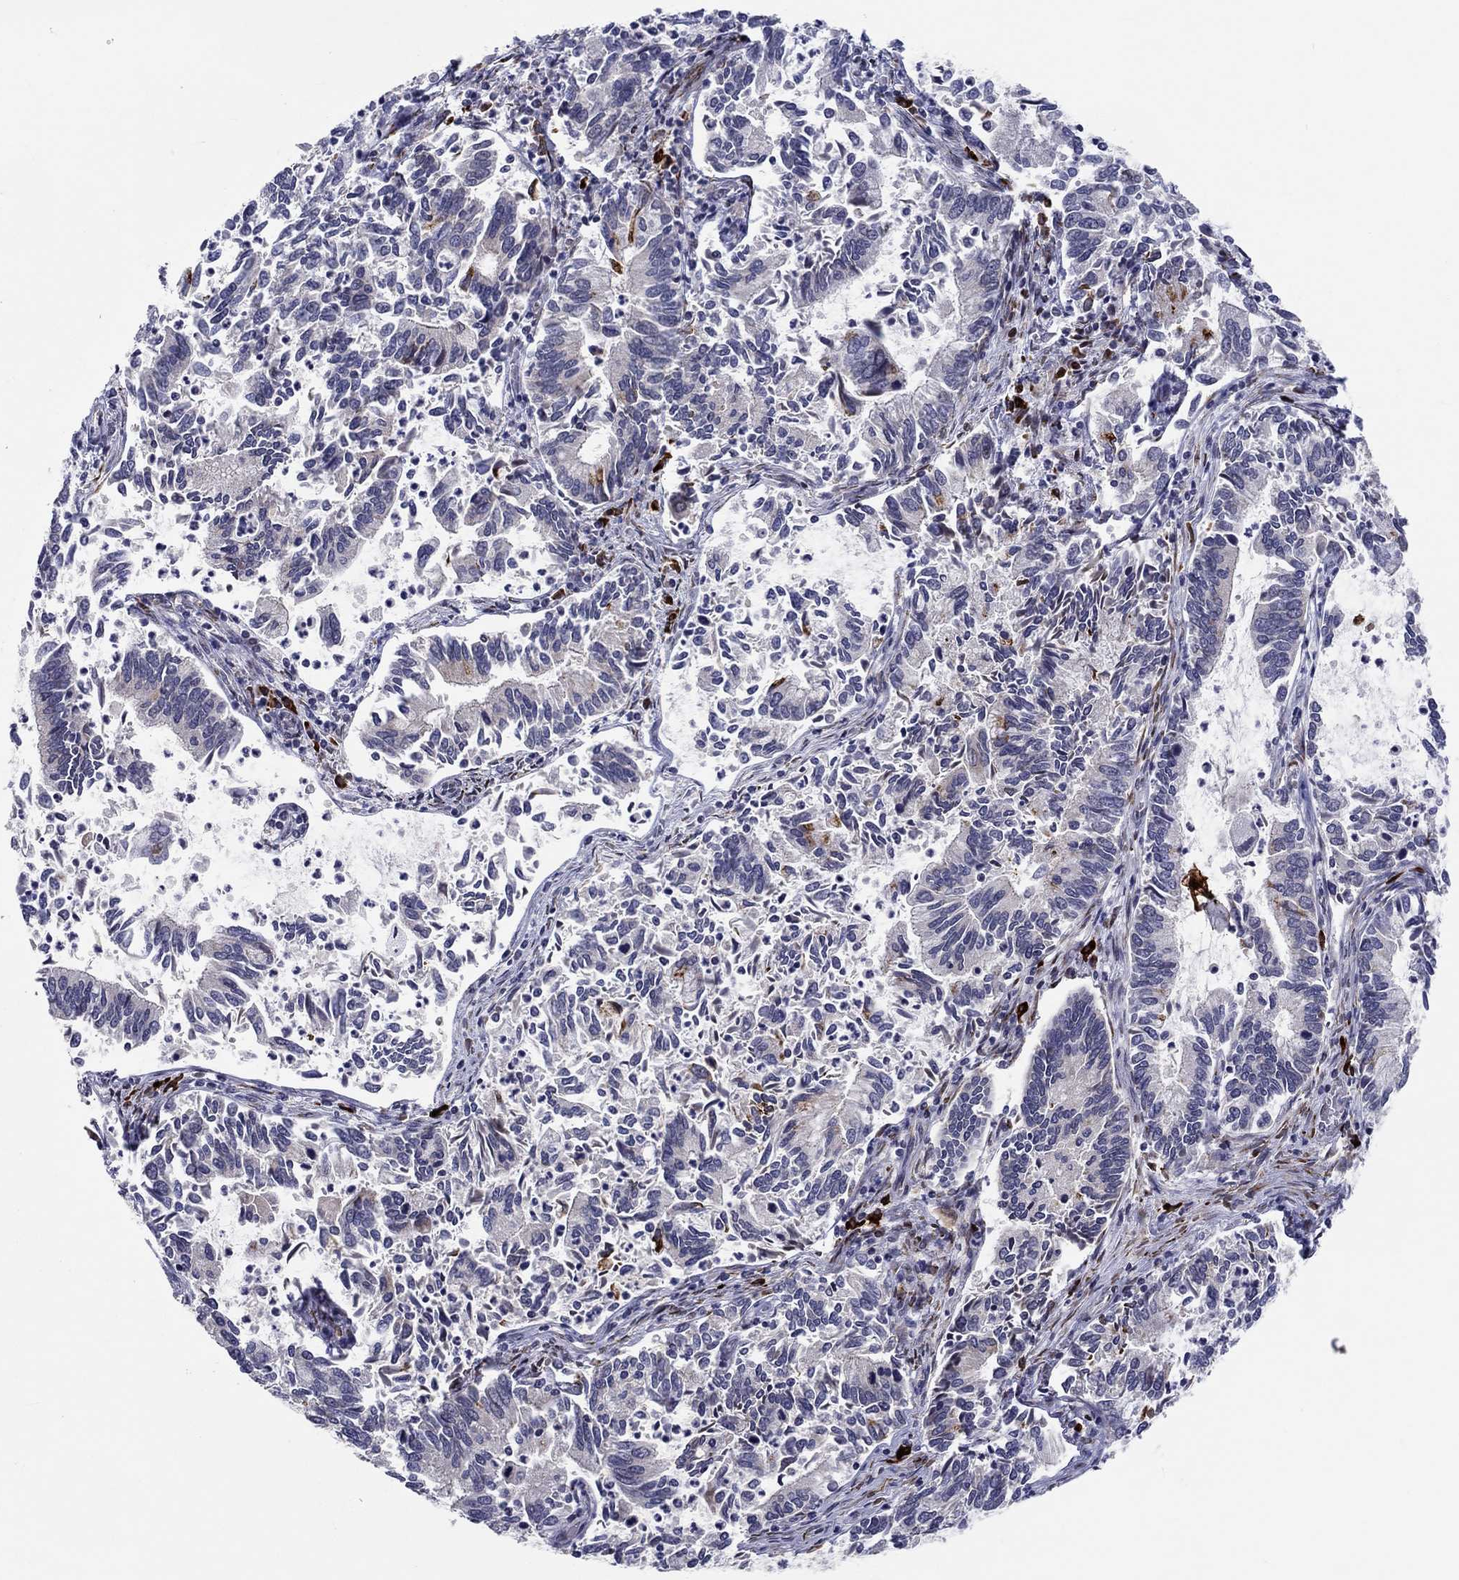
{"staining": {"intensity": "negative", "quantity": "none", "location": "none"}, "tissue": "cervical cancer", "cell_type": "Tumor cells", "image_type": "cancer", "snomed": [{"axis": "morphology", "description": "Adenocarcinoma, NOS"}, {"axis": "topography", "description": "Cervix"}], "caption": "This is an immunohistochemistry (IHC) photomicrograph of human cervical cancer (adenocarcinoma). There is no staining in tumor cells.", "gene": "CETN3", "patient": {"sex": "female", "age": 42}}